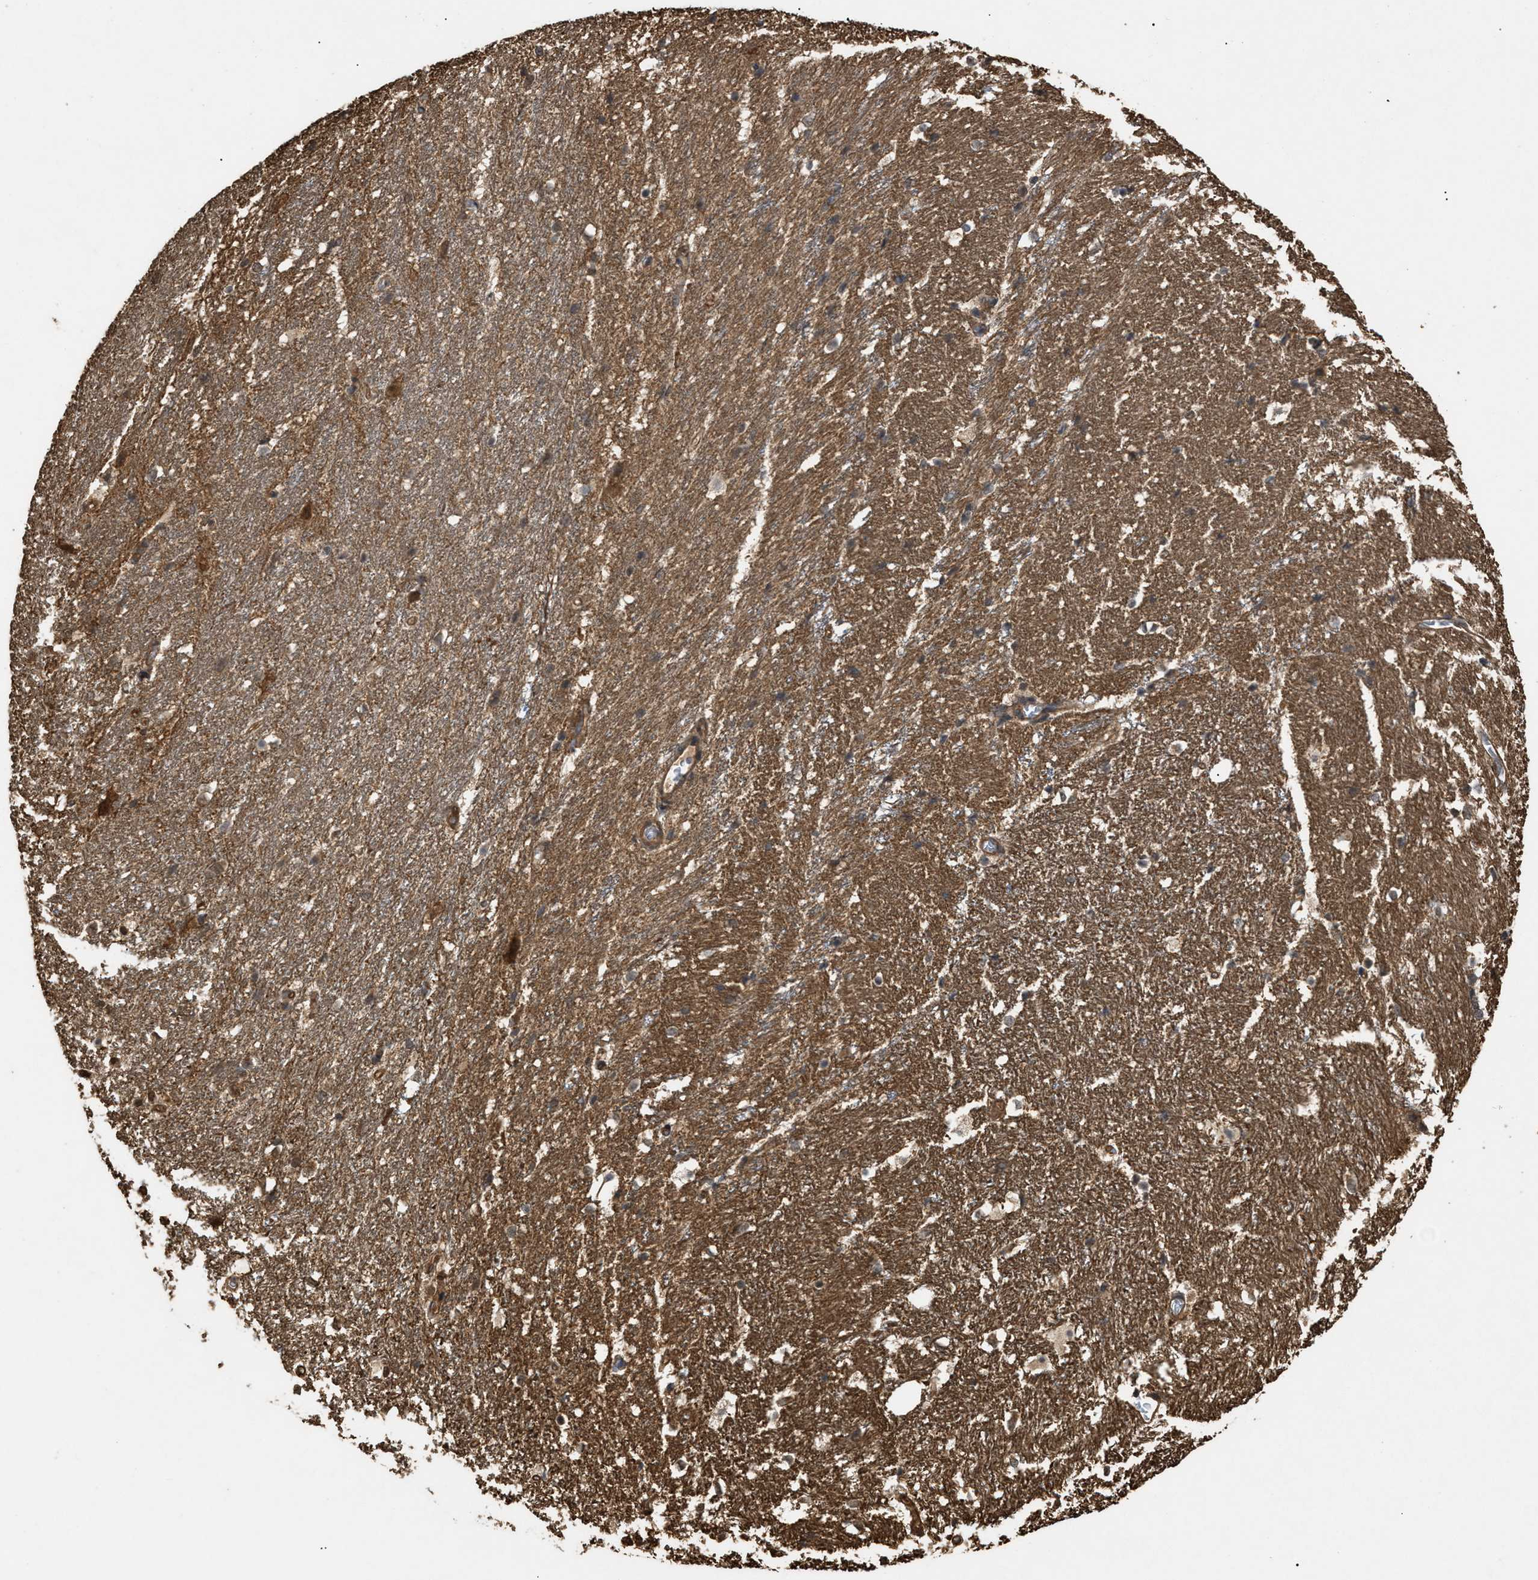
{"staining": {"intensity": "moderate", "quantity": ">75%", "location": "cytoplasmic/membranous"}, "tissue": "hippocampus", "cell_type": "Glial cells", "image_type": "normal", "snomed": [{"axis": "morphology", "description": "Normal tissue, NOS"}, {"axis": "topography", "description": "Hippocampus"}], "caption": "An image of hippocampus stained for a protein exhibits moderate cytoplasmic/membranous brown staining in glial cells. (DAB (3,3'-diaminobenzidine) IHC with brightfield microscopy, high magnification).", "gene": "CALM1", "patient": {"sex": "female", "age": 19}}